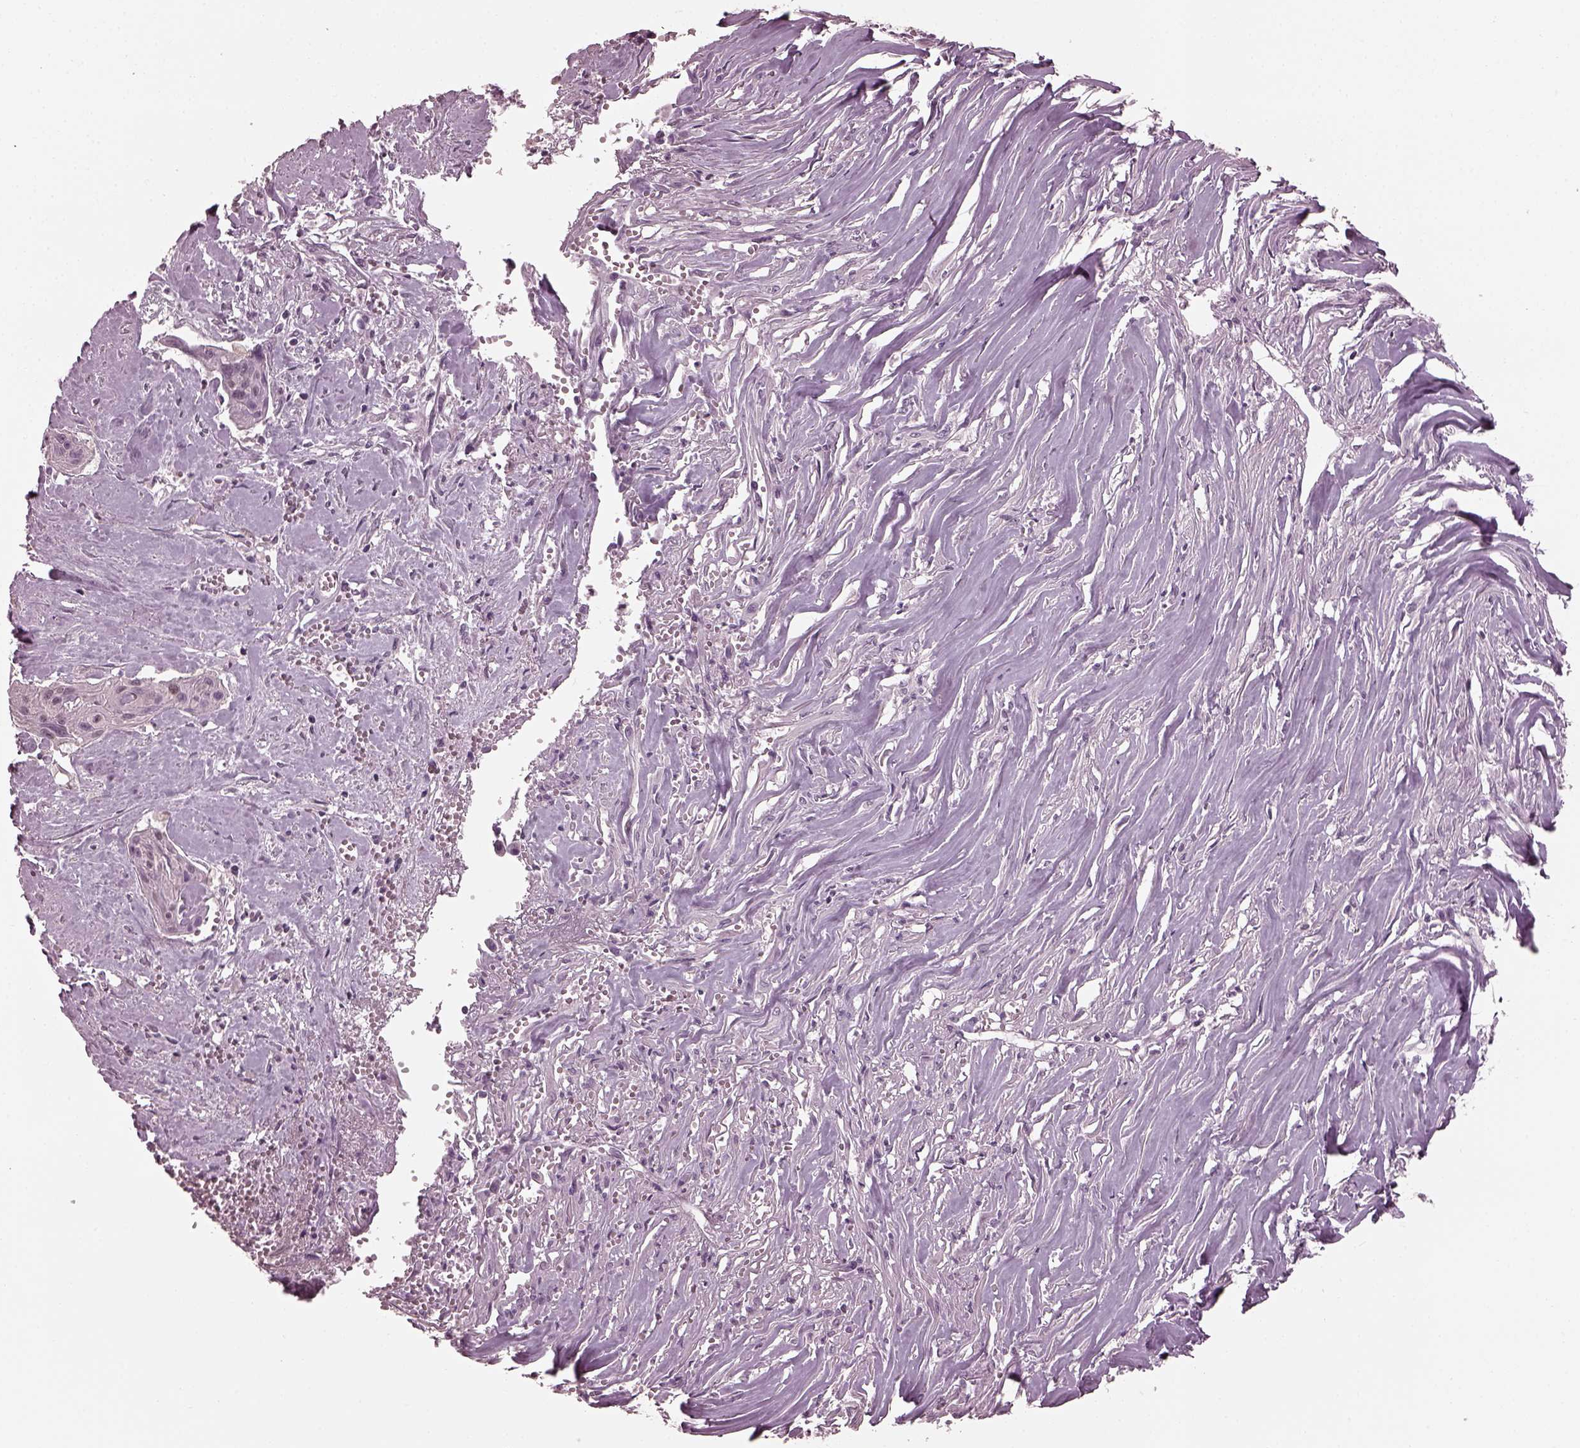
{"staining": {"intensity": "negative", "quantity": "none", "location": "none"}, "tissue": "cervical cancer", "cell_type": "Tumor cells", "image_type": "cancer", "snomed": [{"axis": "morphology", "description": "Squamous cell carcinoma, NOS"}, {"axis": "topography", "description": "Cervix"}], "caption": "High magnification brightfield microscopy of cervical cancer stained with DAB (brown) and counterstained with hematoxylin (blue): tumor cells show no significant staining.", "gene": "TSKS", "patient": {"sex": "female", "age": 49}}